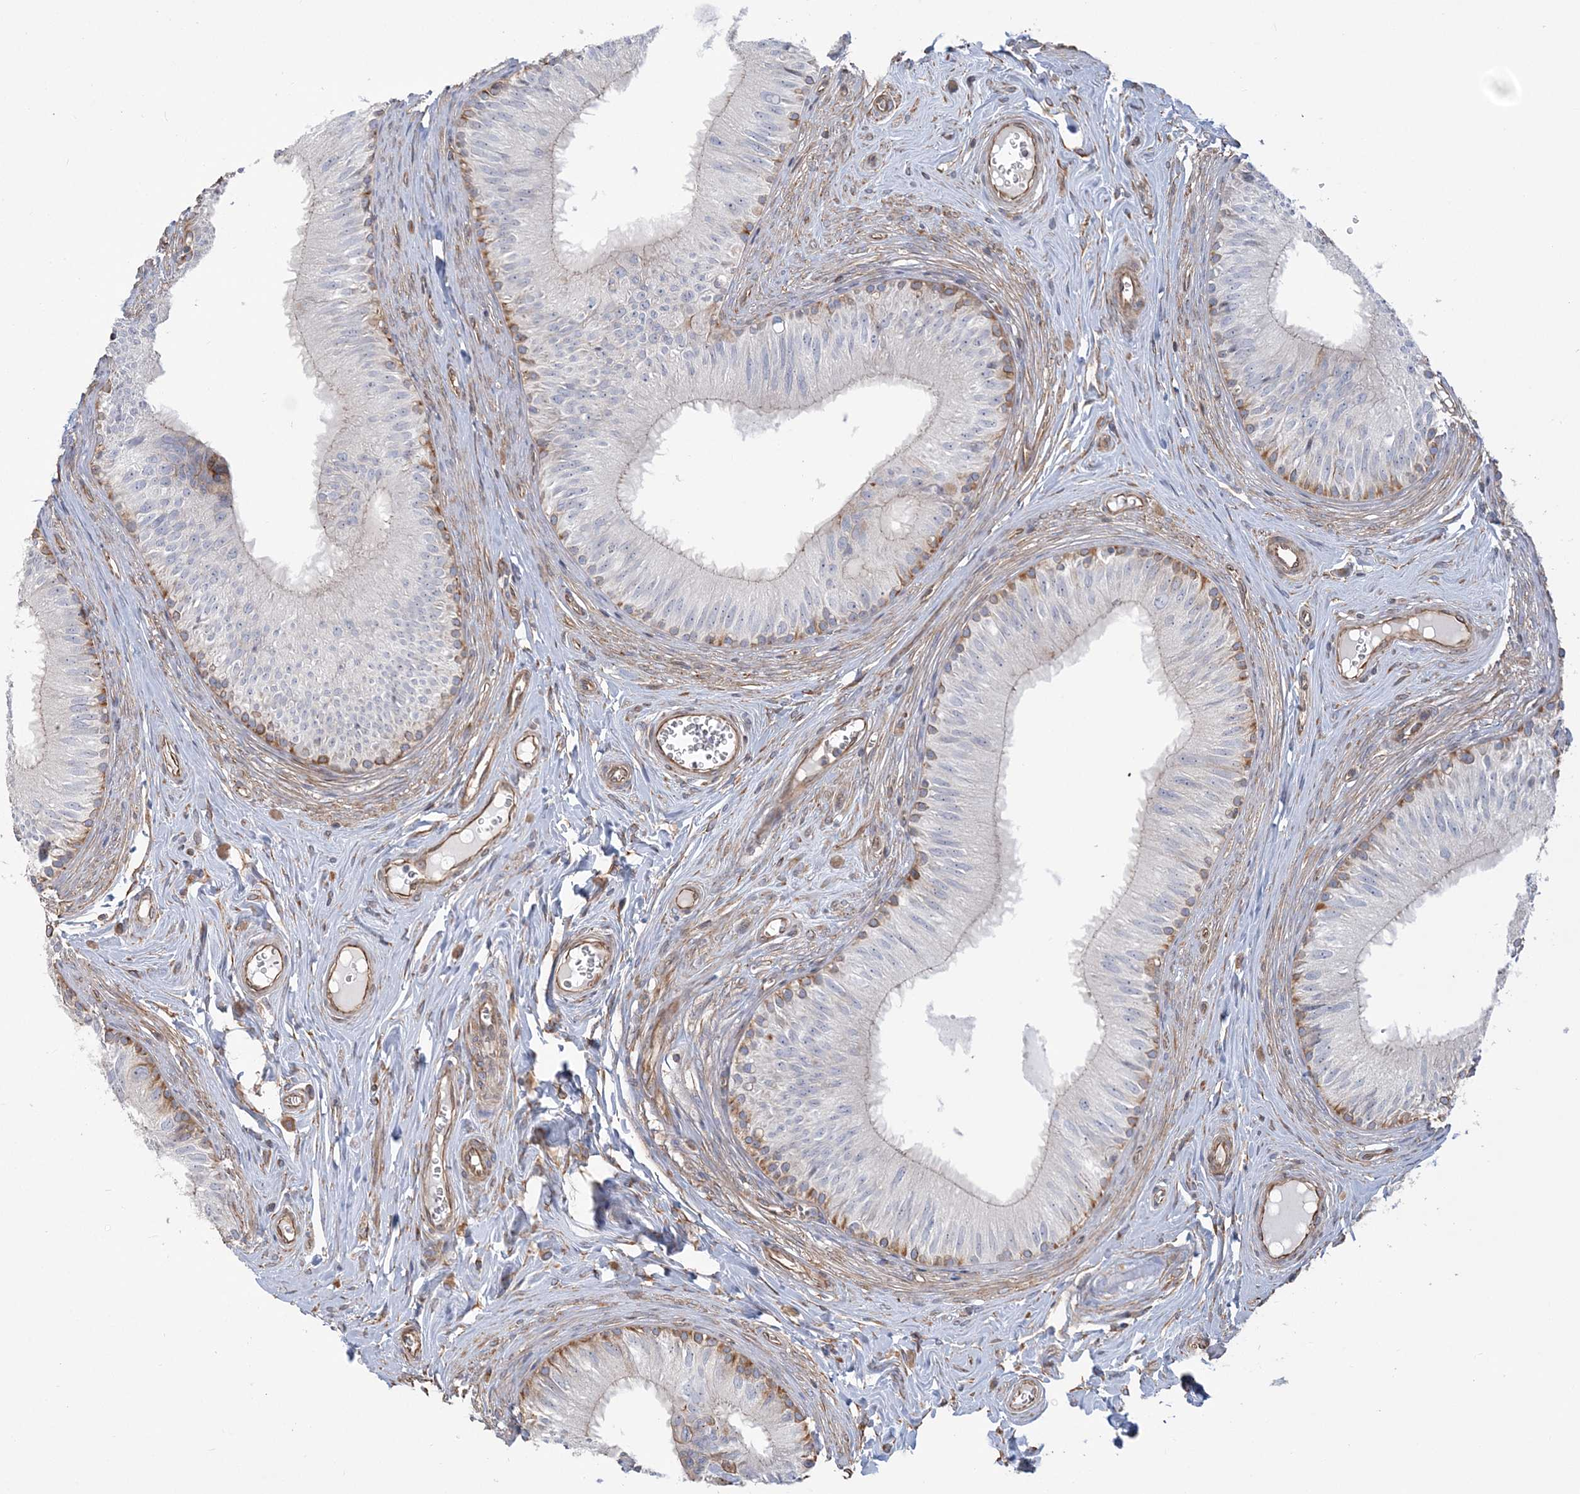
{"staining": {"intensity": "moderate", "quantity": "<25%", "location": "cytoplasmic/membranous"}, "tissue": "epididymis", "cell_type": "Glandular cells", "image_type": "normal", "snomed": [{"axis": "morphology", "description": "Normal tissue, NOS"}, {"axis": "topography", "description": "Epididymis"}], "caption": "A brown stain highlights moderate cytoplasmic/membranous staining of a protein in glandular cells of benign epididymis. The staining was performed using DAB to visualize the protein expression in brown, while the nuclei were stained in blue with hematoxylin (Magnification: 20x).", "gene": "ZNF821", "patient": {"sex": "male", "age": 46}}